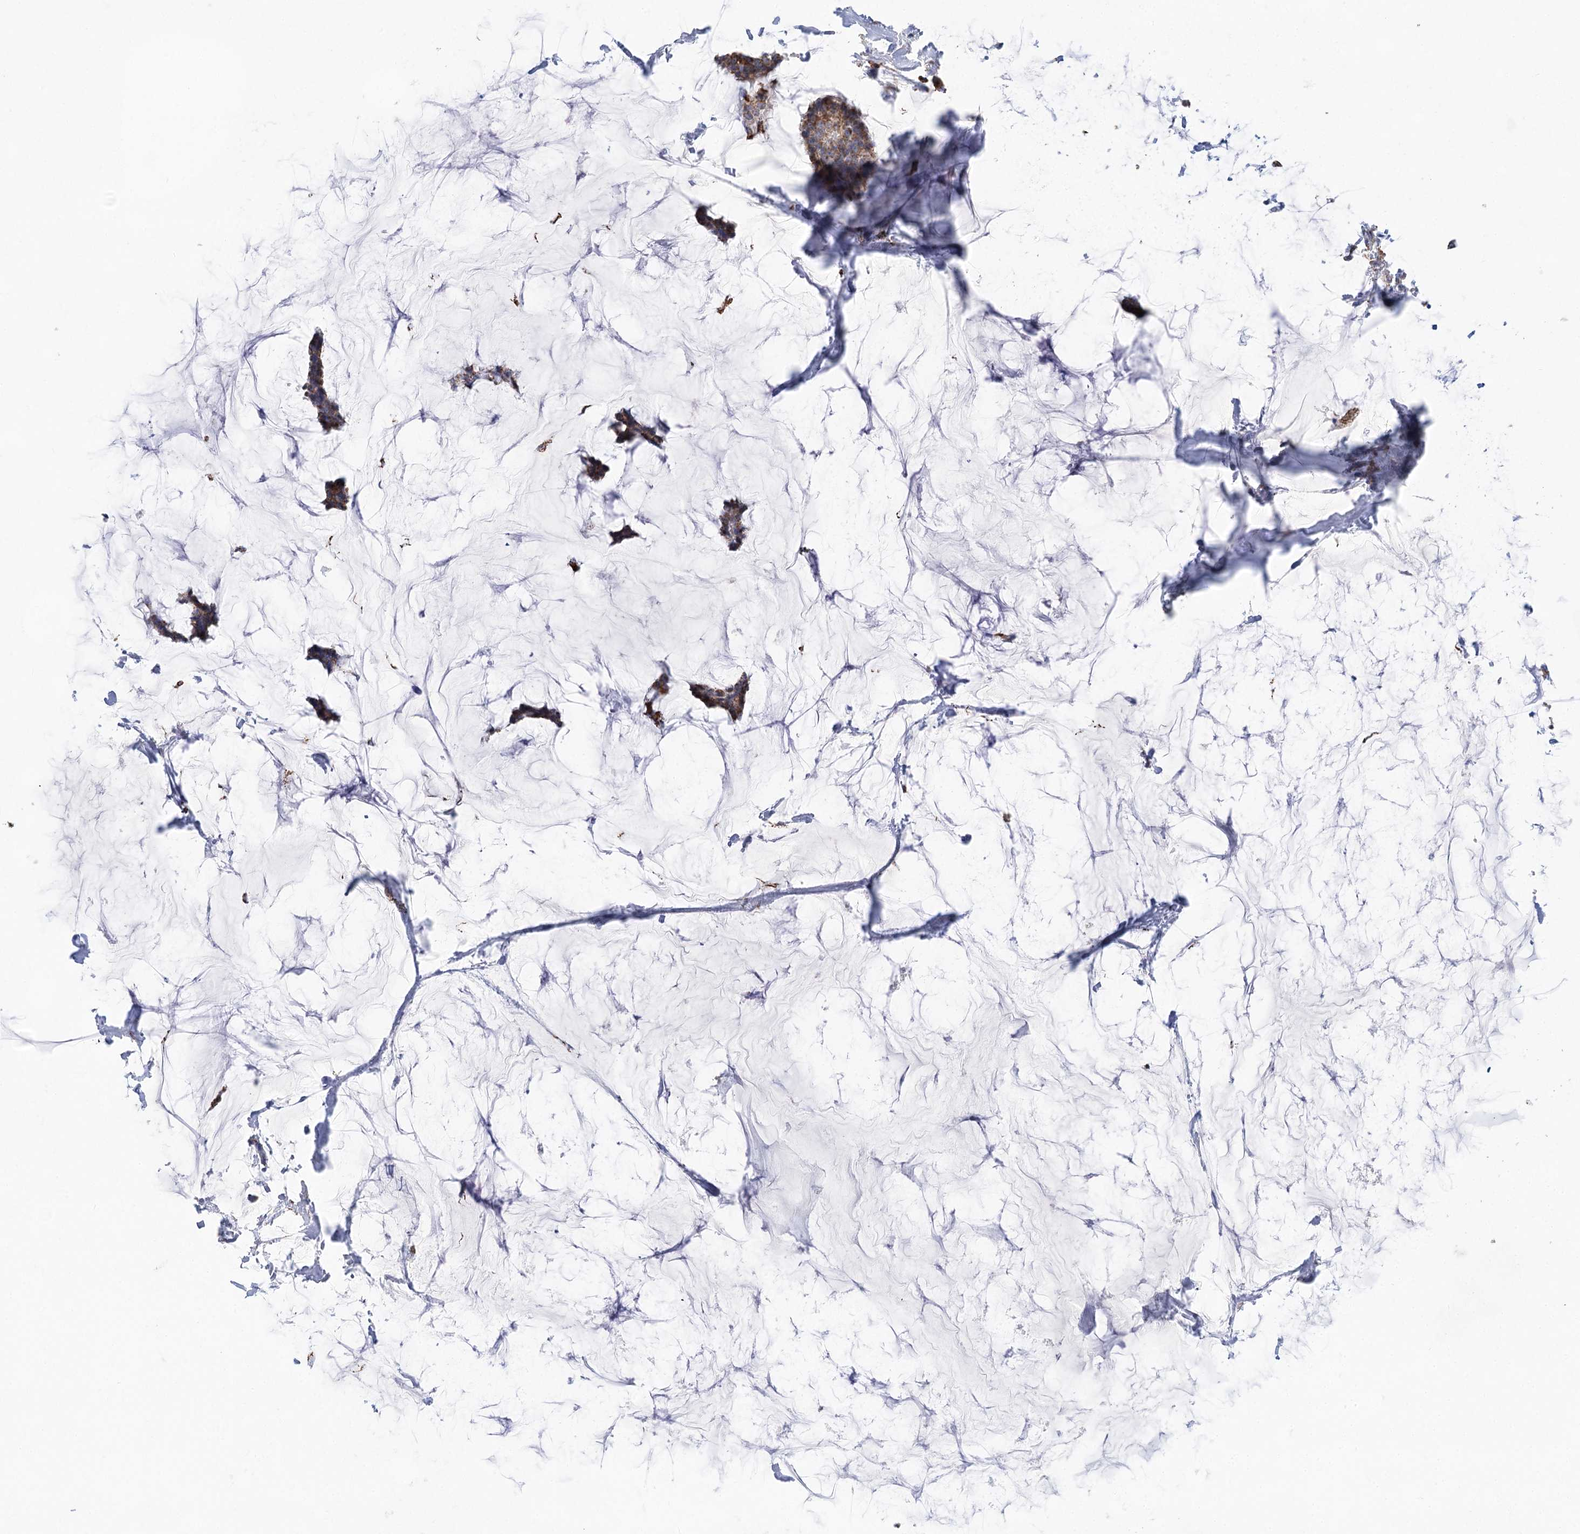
{"staining": {"intensity": "moderate", "quantity": ">75%", "location": "cytoplasmic/membranous"}, "tissue": "breast cancer", "cell_type": "Tumor cells", "image_type": "cancer", "snomed": [{"axis": "morphology", "description": "Duct carcinoma"}, {"axis": "topography", "description": "Breast"}], "caption": "Breast infiltrating ductal carcinoma tissue exhibits moderate cytoplasmic/membranous positivity in about >75% of tumor cells", "gene": "NADK2", "patient": {"sex": "female", "age": 93}}